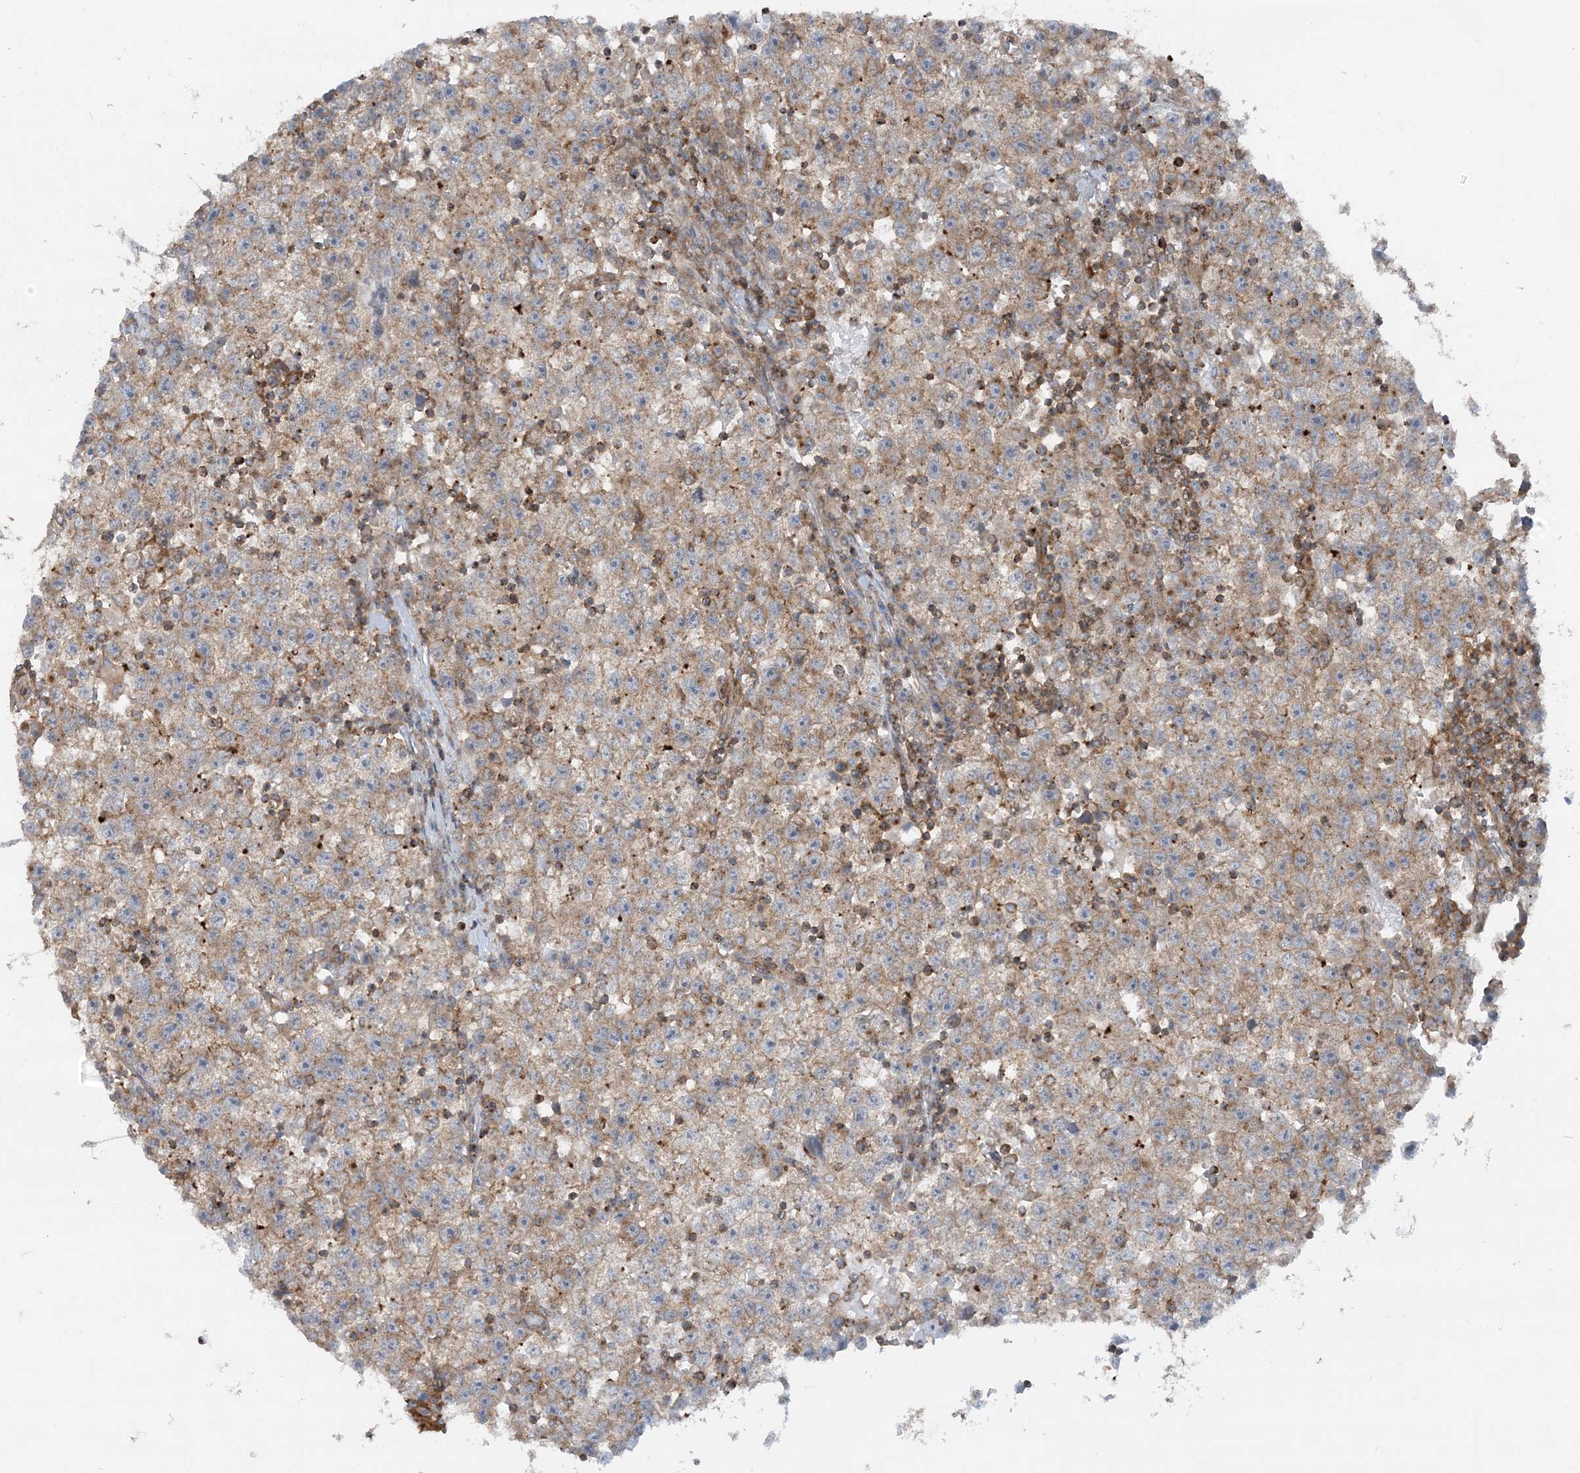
{"staining": {"intensity": "weak", "quantity": ">75%", "location": "cytoplasmic/membranous"}, "tissue": "testis cancer", "cell_type": "Tumor cells", "image_type": "cancer", "snomed": [{"axis": "morphology", "description": "Seminoma, NOS"}, {"axis": "topography", "description": "Testis"}], "caption": "Immunohistochemical staining of seminoma (testis) exhibits low levels of weak cytoplasmic/membranous staining in approximately >75% of tumor cells.", "gene": "STAM2", "patient": {"sex": "male", "age": 22}}